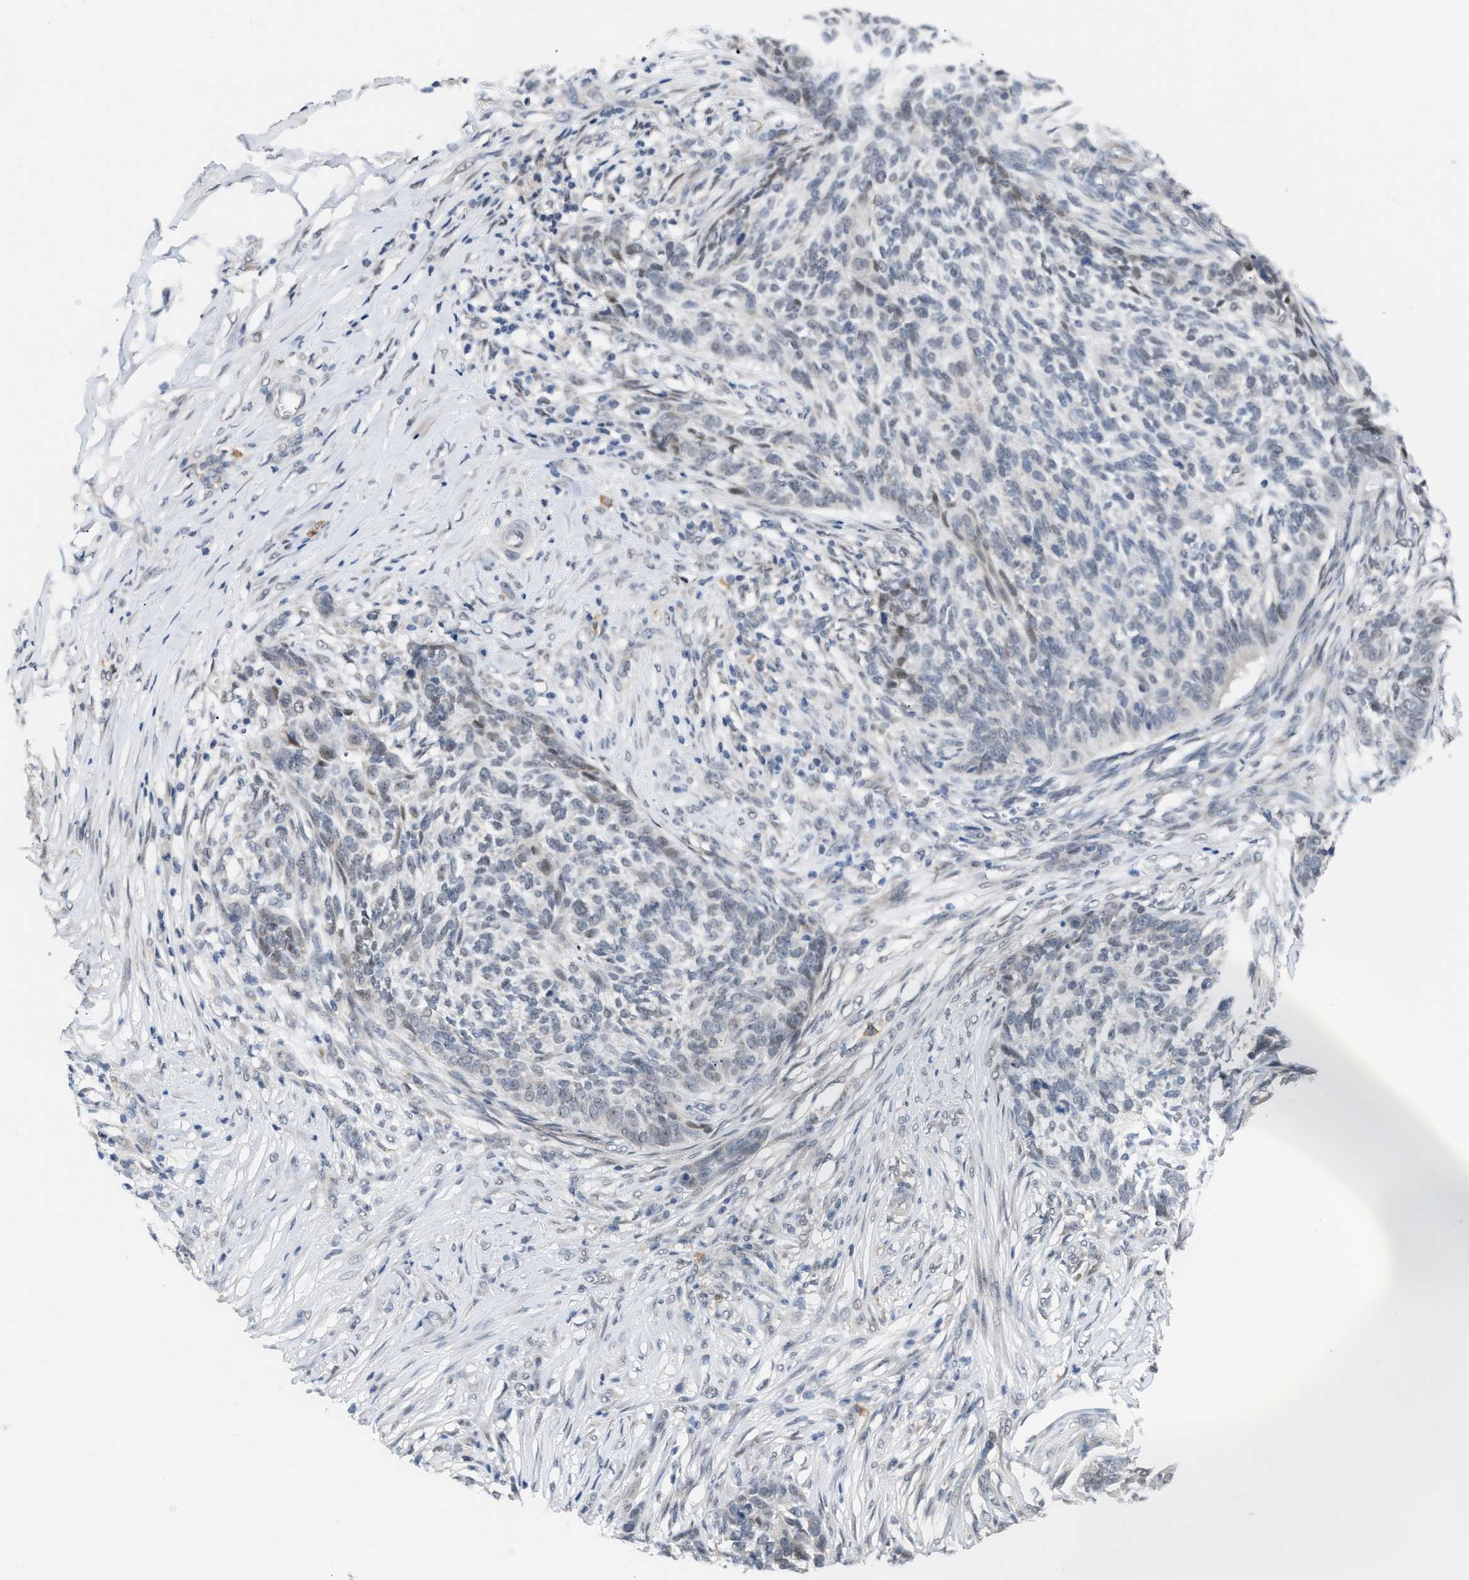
{"staining": {"intensity": "weak", "quantity": "<25%", "location": "nuclear"}, "tissue": "skin cancer", "cell_type": "Tumor cells", "image_type": "cancer", "snomed": [{"axis": "morphology", "description": "Basal cell carcinoma"}, {"axis": "topography", "description": "Skin"}], "caption": "This is an immunohistochemistry photomicrograph of human basal cell carcinoma (skin). There is no staining in tumor cells.", "gene": "TXNRD3", "patient": {"sex": "male", "age": 85}}